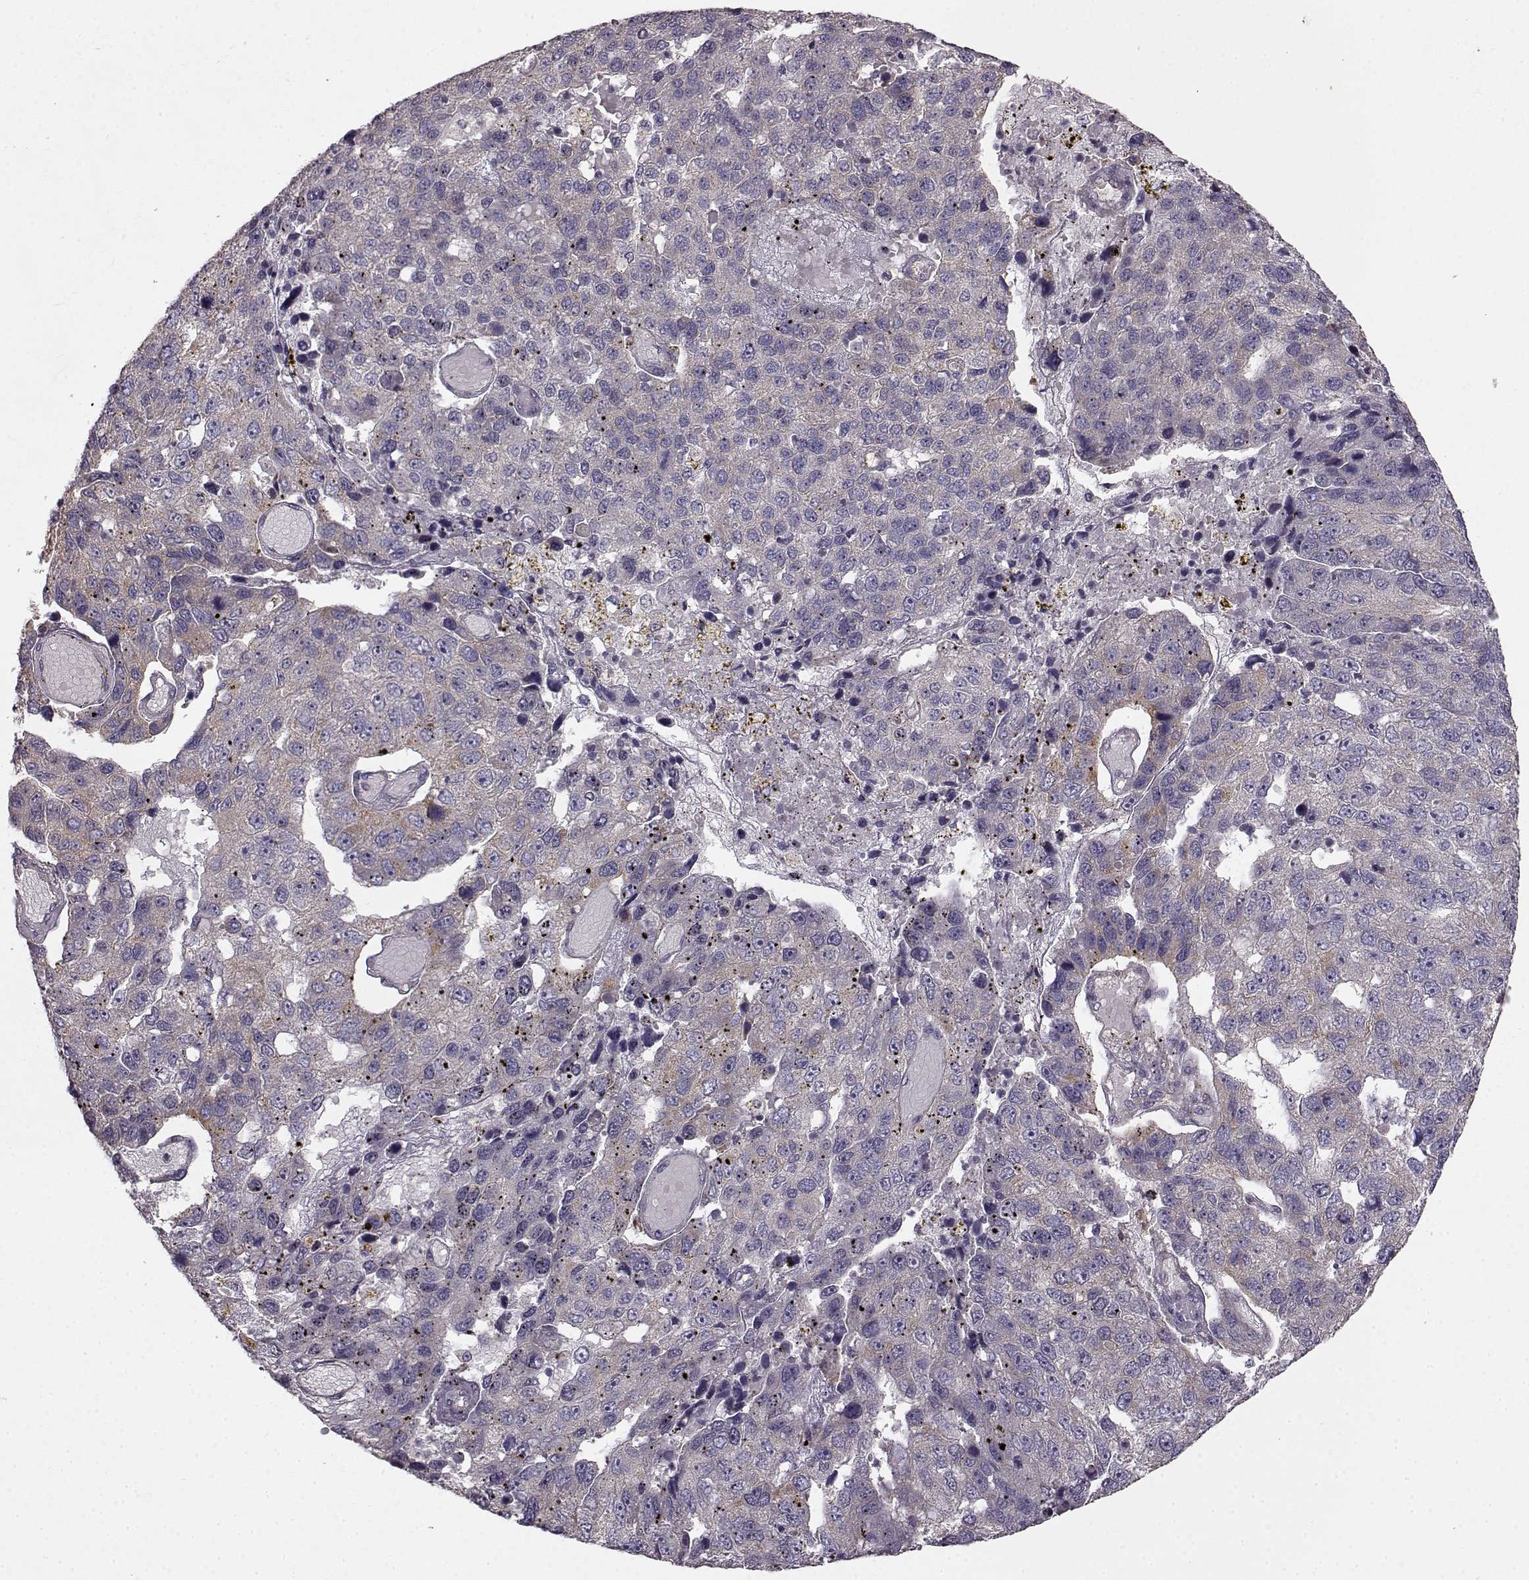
{"staining": {"intensity": "weak", "quantity": "<25%", "location": "cytoplasmic/membranous"}, "tissue": "pancreatic cancer", "cell_type": "Tumor cells", "image_type": "cancer", "snomed": [{"axis": "morphology", "description": "Adenocarcinoma, NOS"}, {"axis": "topography", "description": "Pancreas"}], "caption": "Image shows no protein positivity in tumor cells of adenocarcinoma (pancreatic) tissue. (DAB (3,3'-diaminobenzidine) immunohistochemistry (IHC), high magnification).", "gene": "ERBB3", "patient": {"sex": "female", "age": 61}}